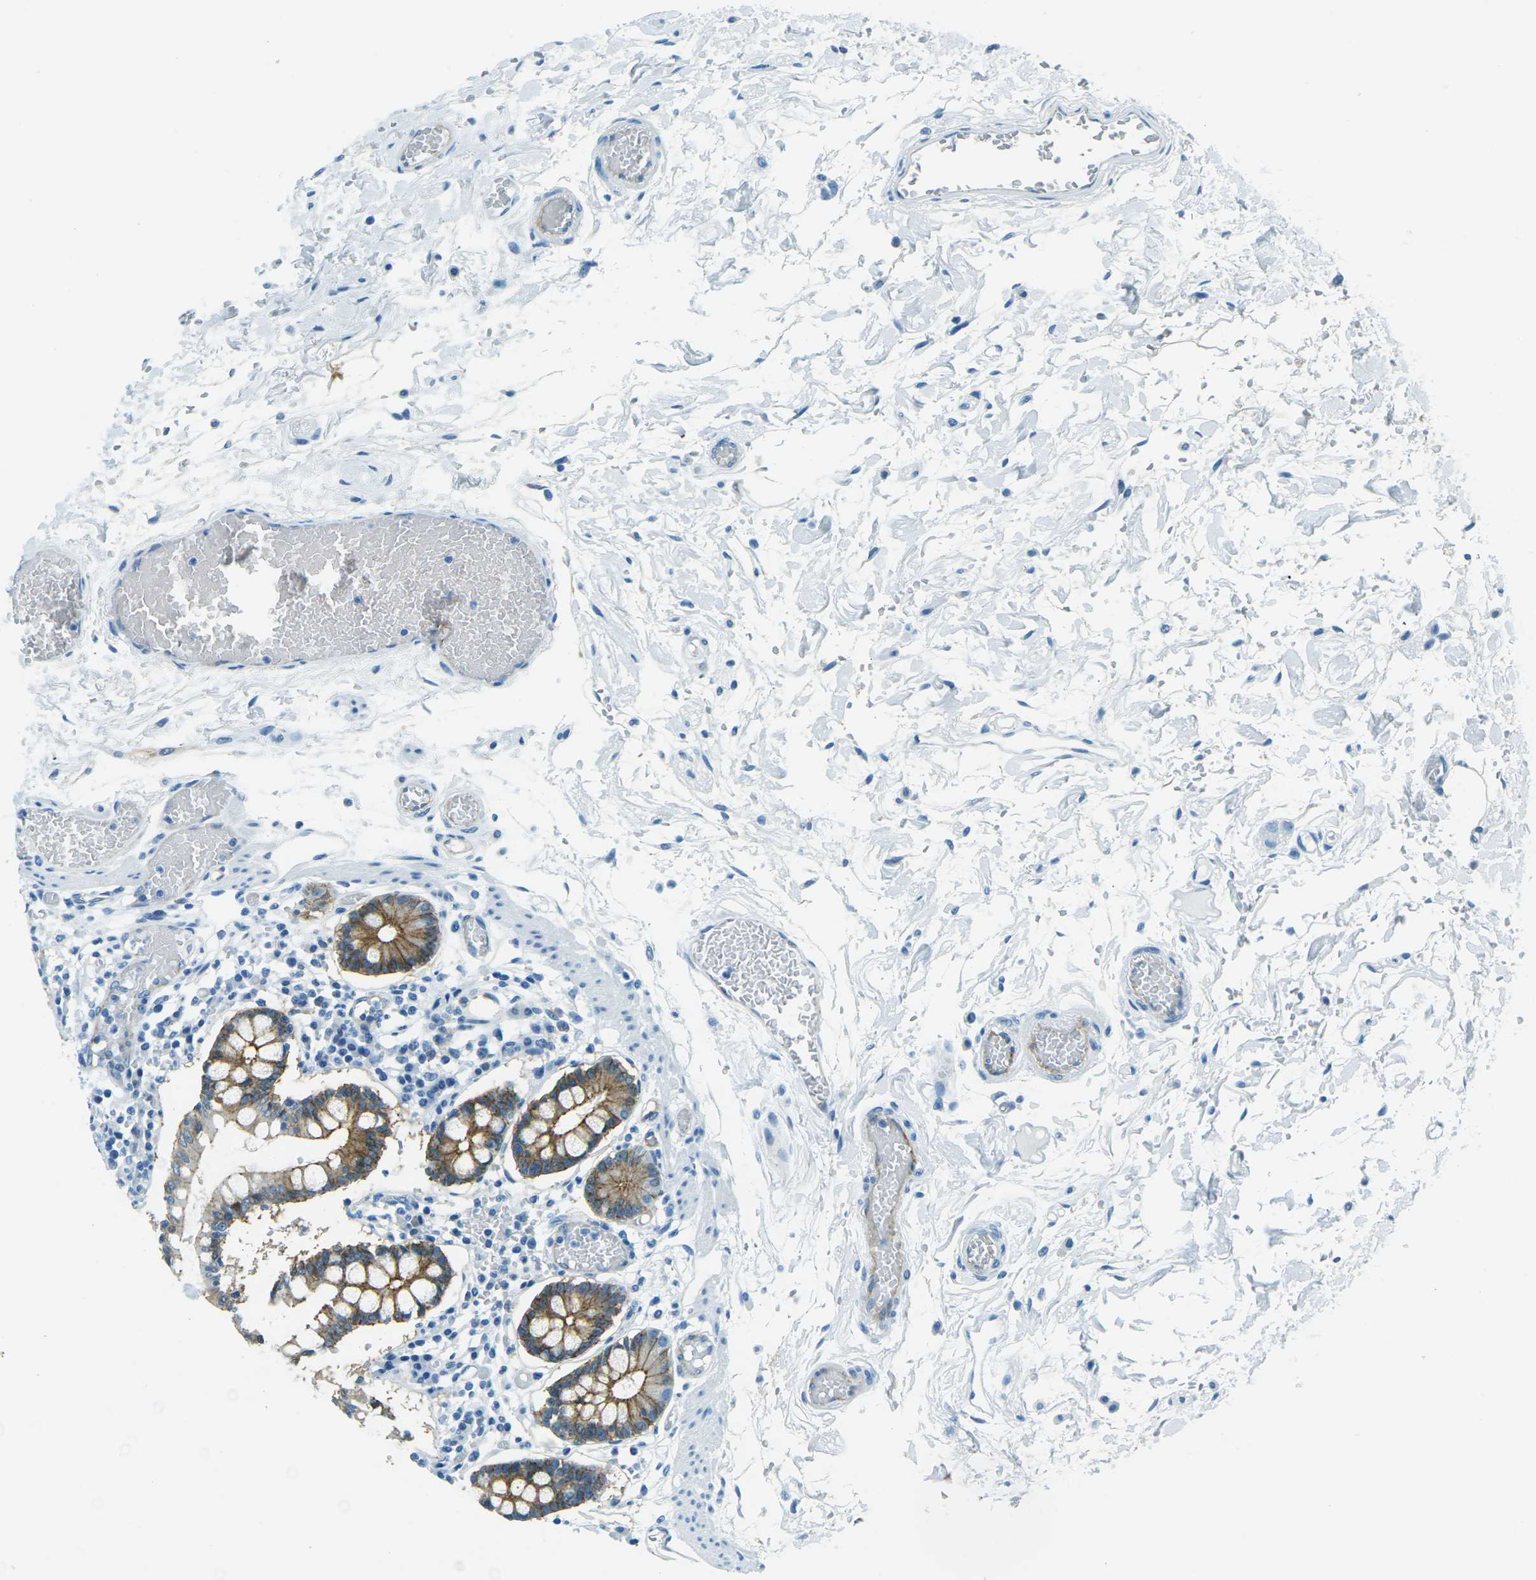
{"staining": {"intensity": "moderate", "quantity": ">75%", "location": "cytoplasmic/membranous"}, "tissue": "small intestine", "cell_type": "Glandular cells", "image_type": "normal", "snomed": [{"axis": "morphology", "description": "Normal tissue, NOS"}, {"axis": "topography", "description": "Small intestine"}], "caption": "Protein expression analysis of benign small intestine shows moderate cytoplasmic/membranous staining in about >75% of glandular cells.", "gene": "OCLN", "patient": {"sex": "female", "age": 61}}